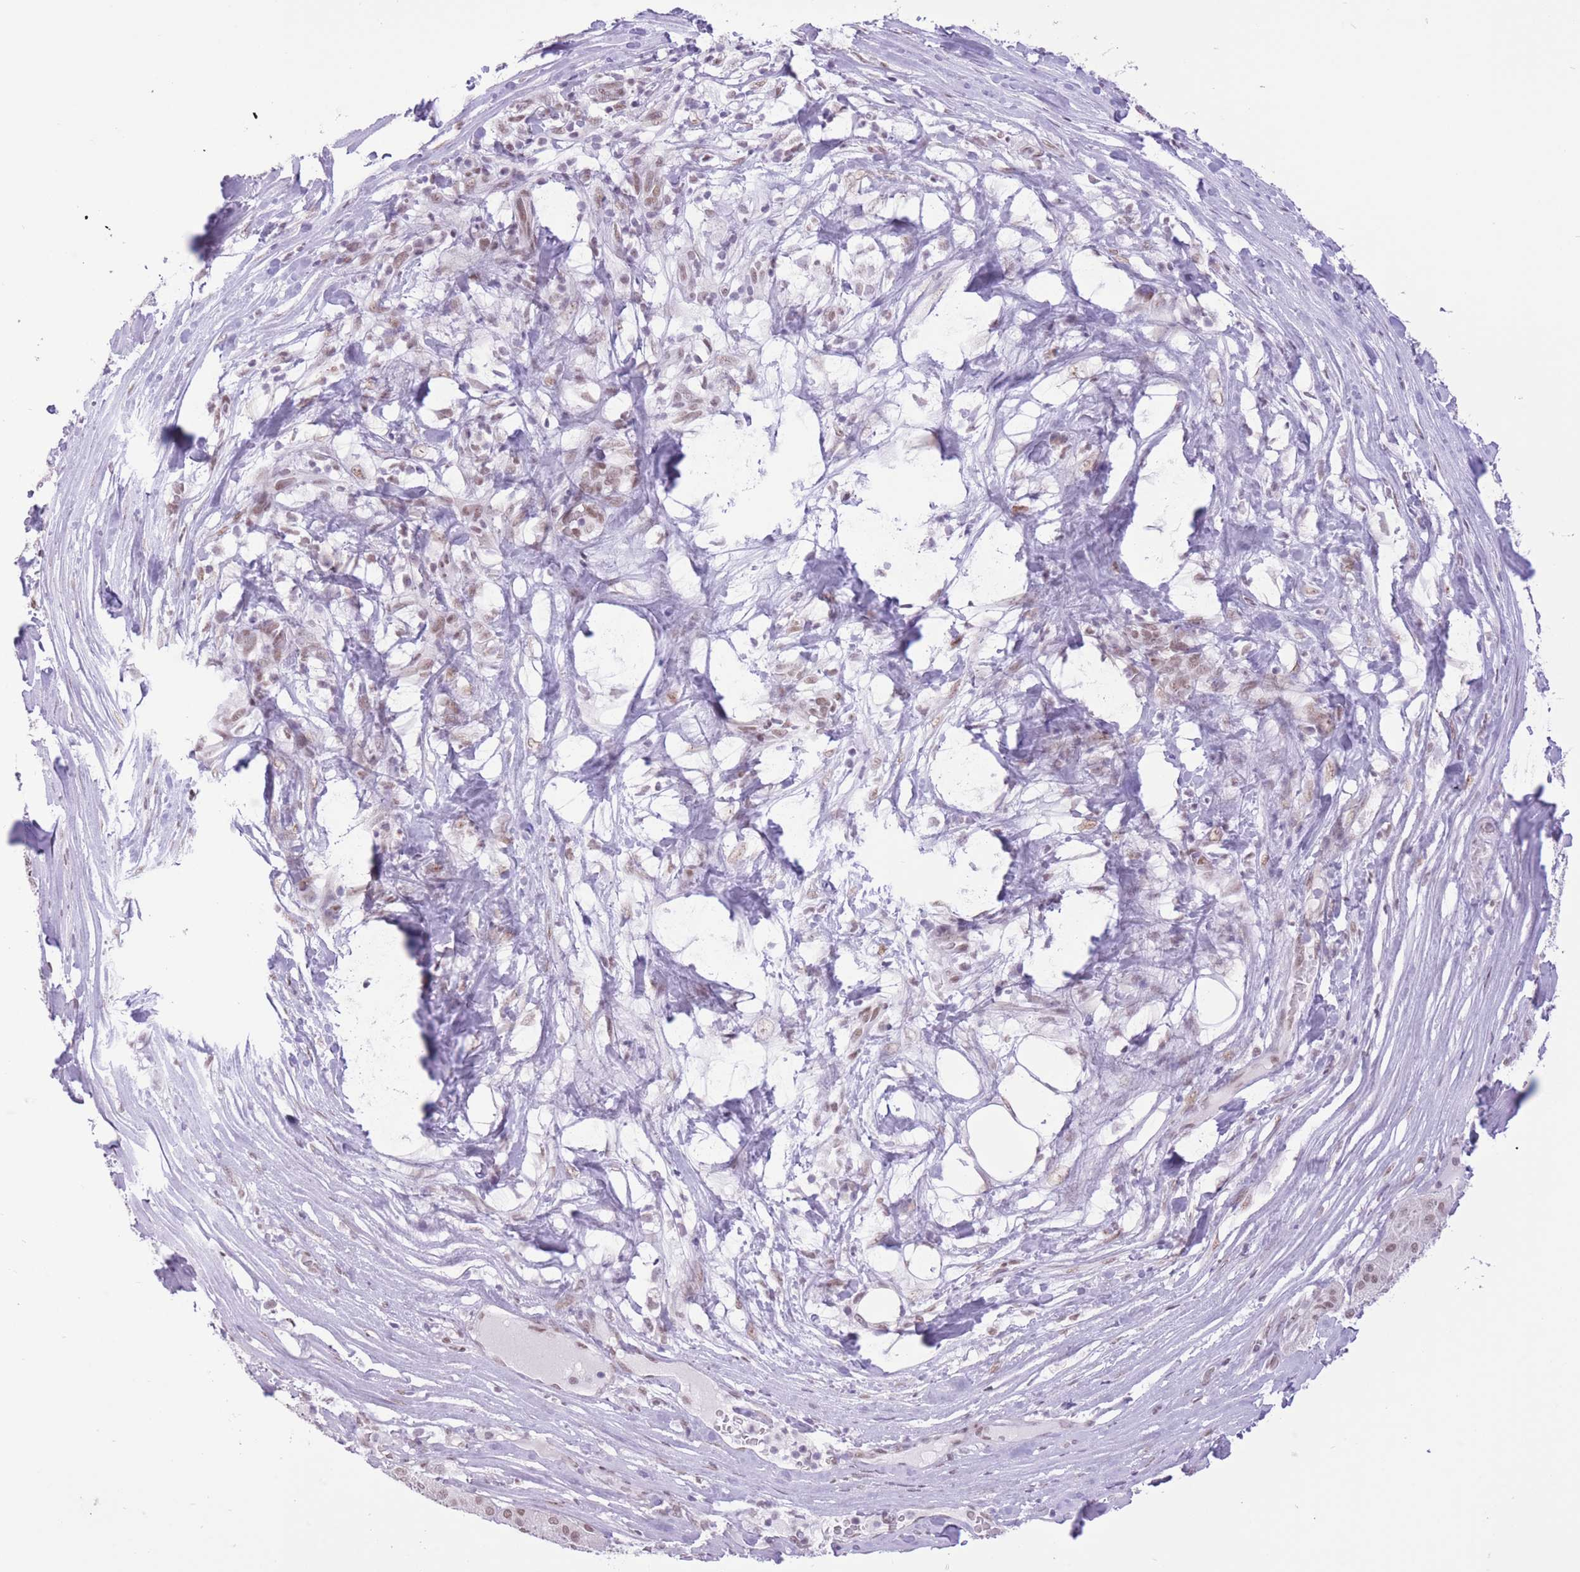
{"staining": {"intensity": "moderate", "quantity": "25%-75%", "location": "nuclear"}, "tissue": "melanoma", "cell_type": "Tumor cells", "image_type": "cancer", "snomed": [{"axis": "morphology", "description": "Malignant melanoma, Metastatic site"}, {"axis": "topography", "description": "Smooth muscle"}], "caption": "Tumor cells reveal moderate nuclear staining in approximately 25%-75% of cells in malignant melanoma (metastatic site).", "gene": "ZBED5", "patient": {"sex": "male", "age": 41}}